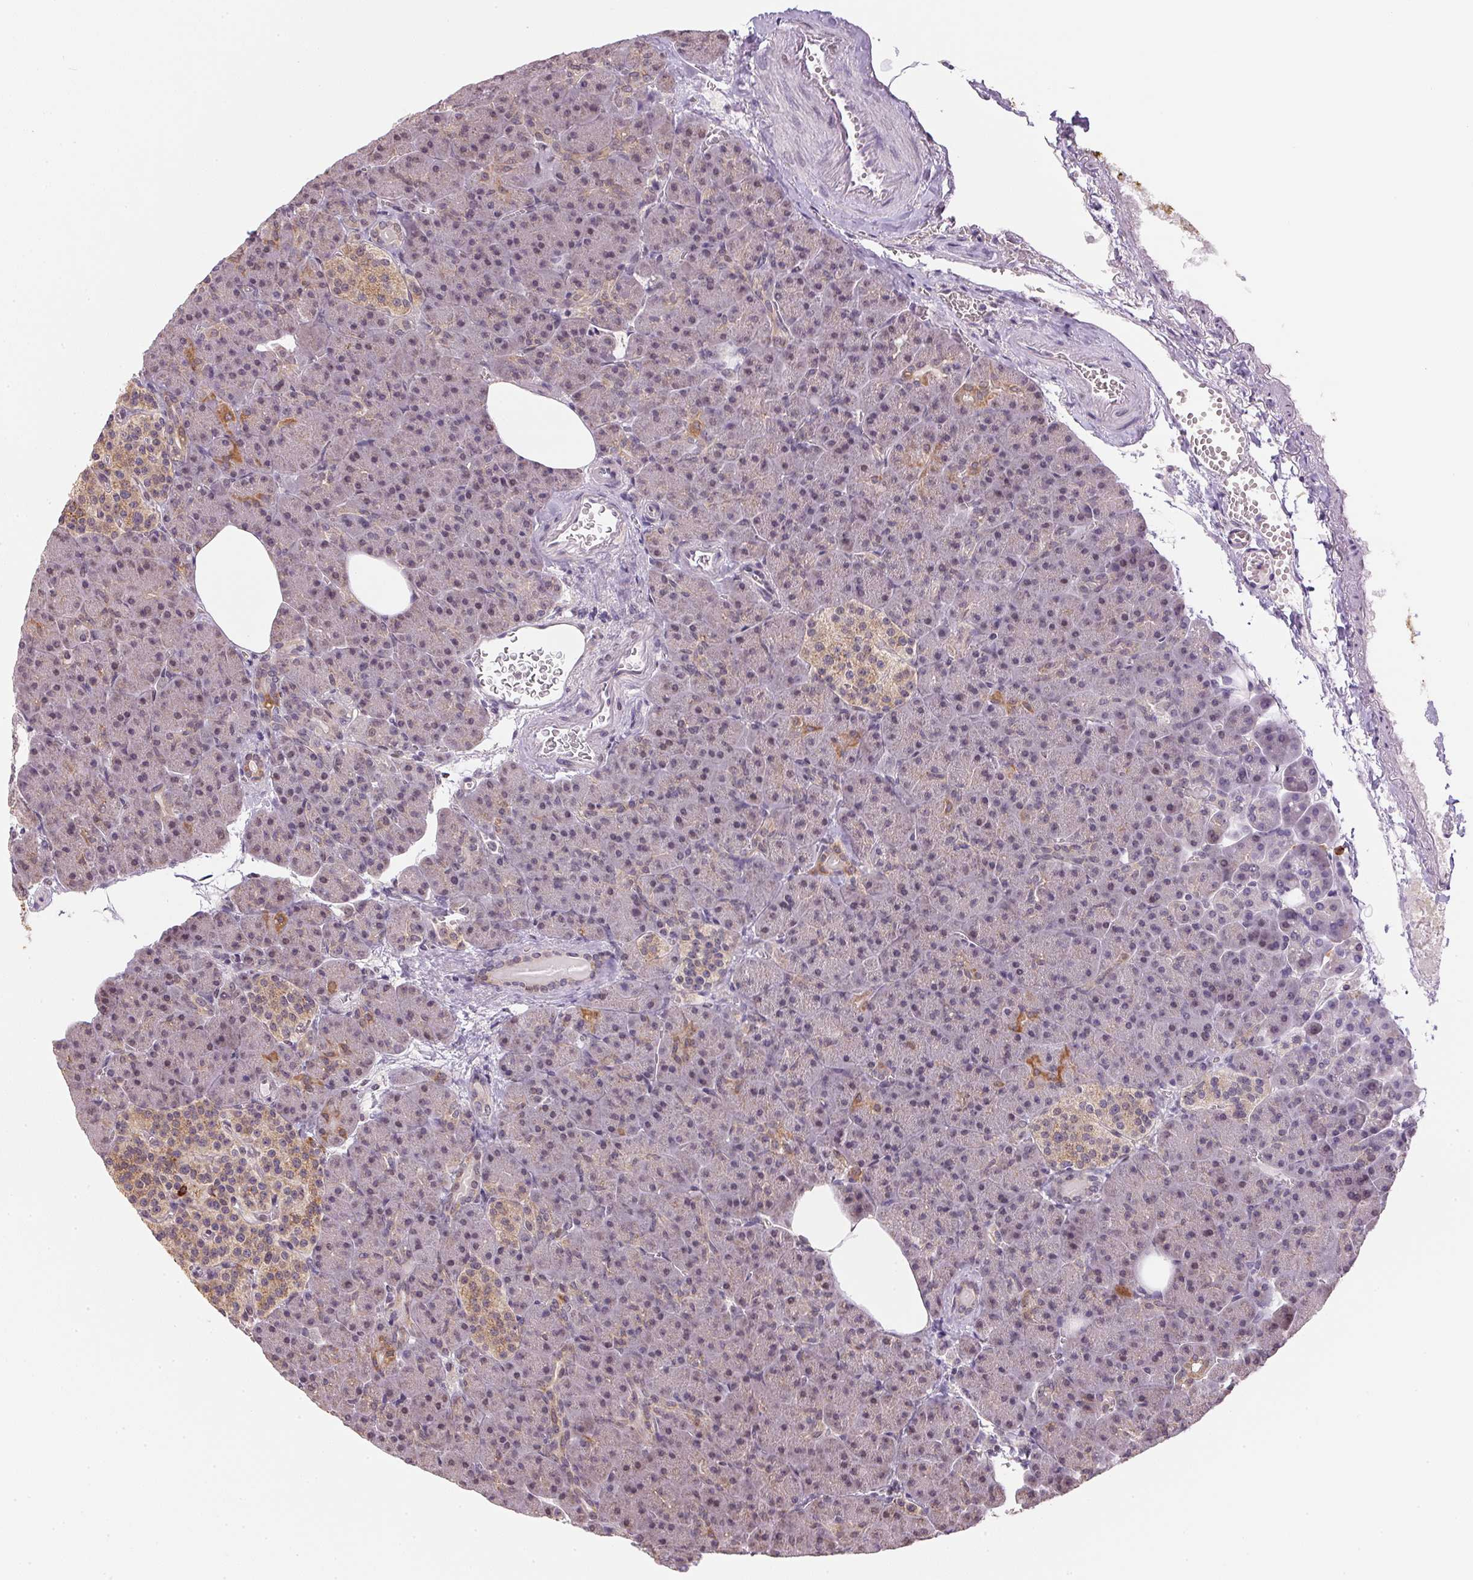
{"staining": {"intensity": "moderate", "quantity": "<25%", "location": "cytoplasmic/membranous"}, "tissue": "pancreas", "cell_type": "Exocrine glandular cells", "image_type": "normal", "snomed": [{"axis": "morphology", "description": "Normal tissue, NOS"}, {"axis": "topography", "description": "Pancreas"}], "caption": "Immunohistochemical staining of unremarkable pancreas displays low levels of moderate cytoplasmic/membranous positivity in approximately <25% of exocrine glandular cells. (IHC, brightfield microscopy, high magnification).", "gene": "SC5D", "patient": {"sex": "female", "age": 74}}